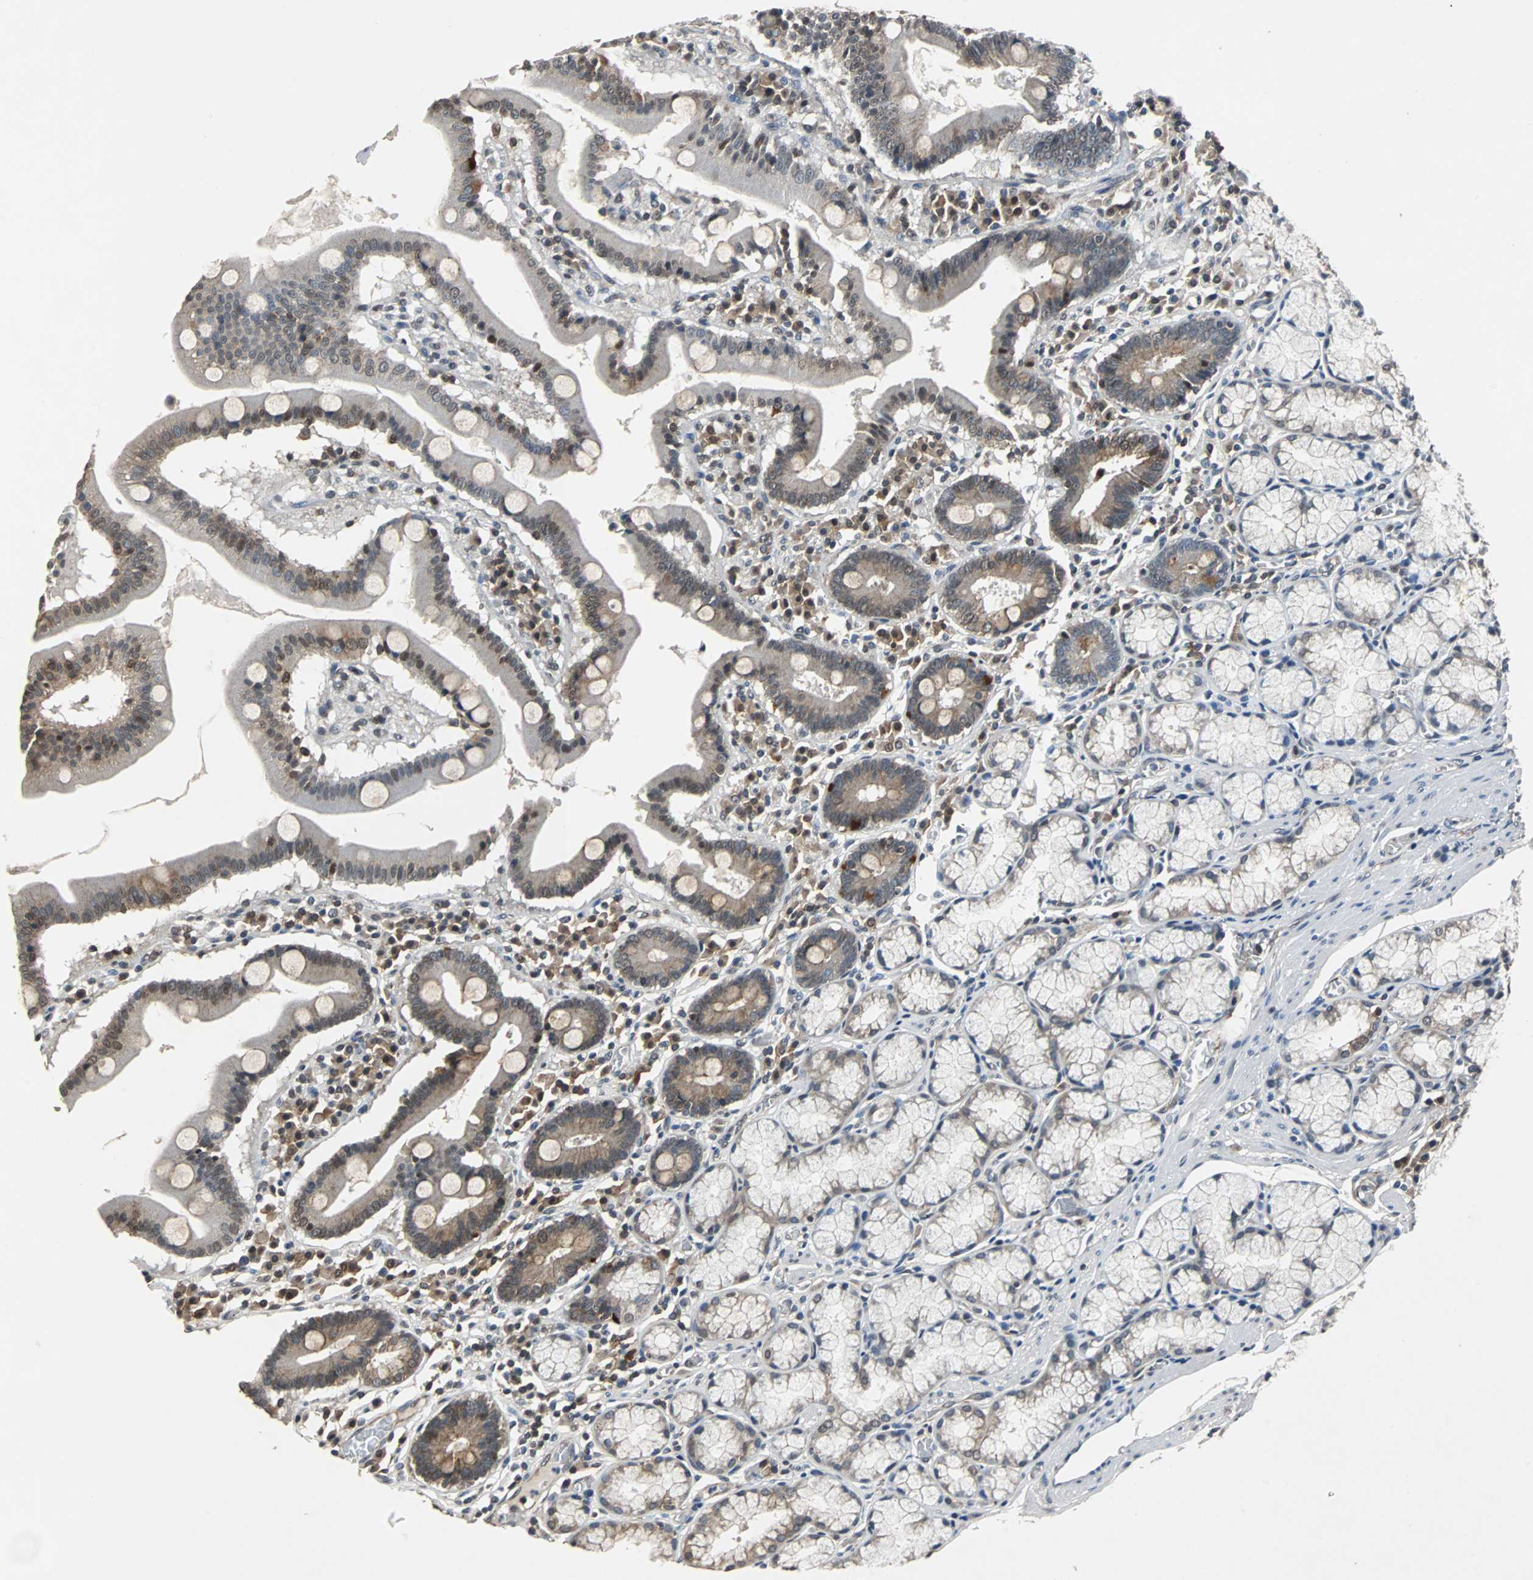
{"staining": {"intensity": "moderate", "quantity": "25%-75%", "location": "cytoplasmic/membranous"}, "tissue": "stomach", "cell_type": "Glandular cells", "image_type": "normal", "snomed": [{"axis": "morphology", "description": "Normal tissue, NOS"}, {"axis": "topography", "description": "Stomach, lower"}], "caption": "Normal stomach exhibits moderate cytoplasmic/membranous staining in about 25%-75% of glandular cells (Brightfield microscopy of DAB IHC at high magnification)..", "gene": "LSR", "patient": {"sex": "male", "age": 56}}